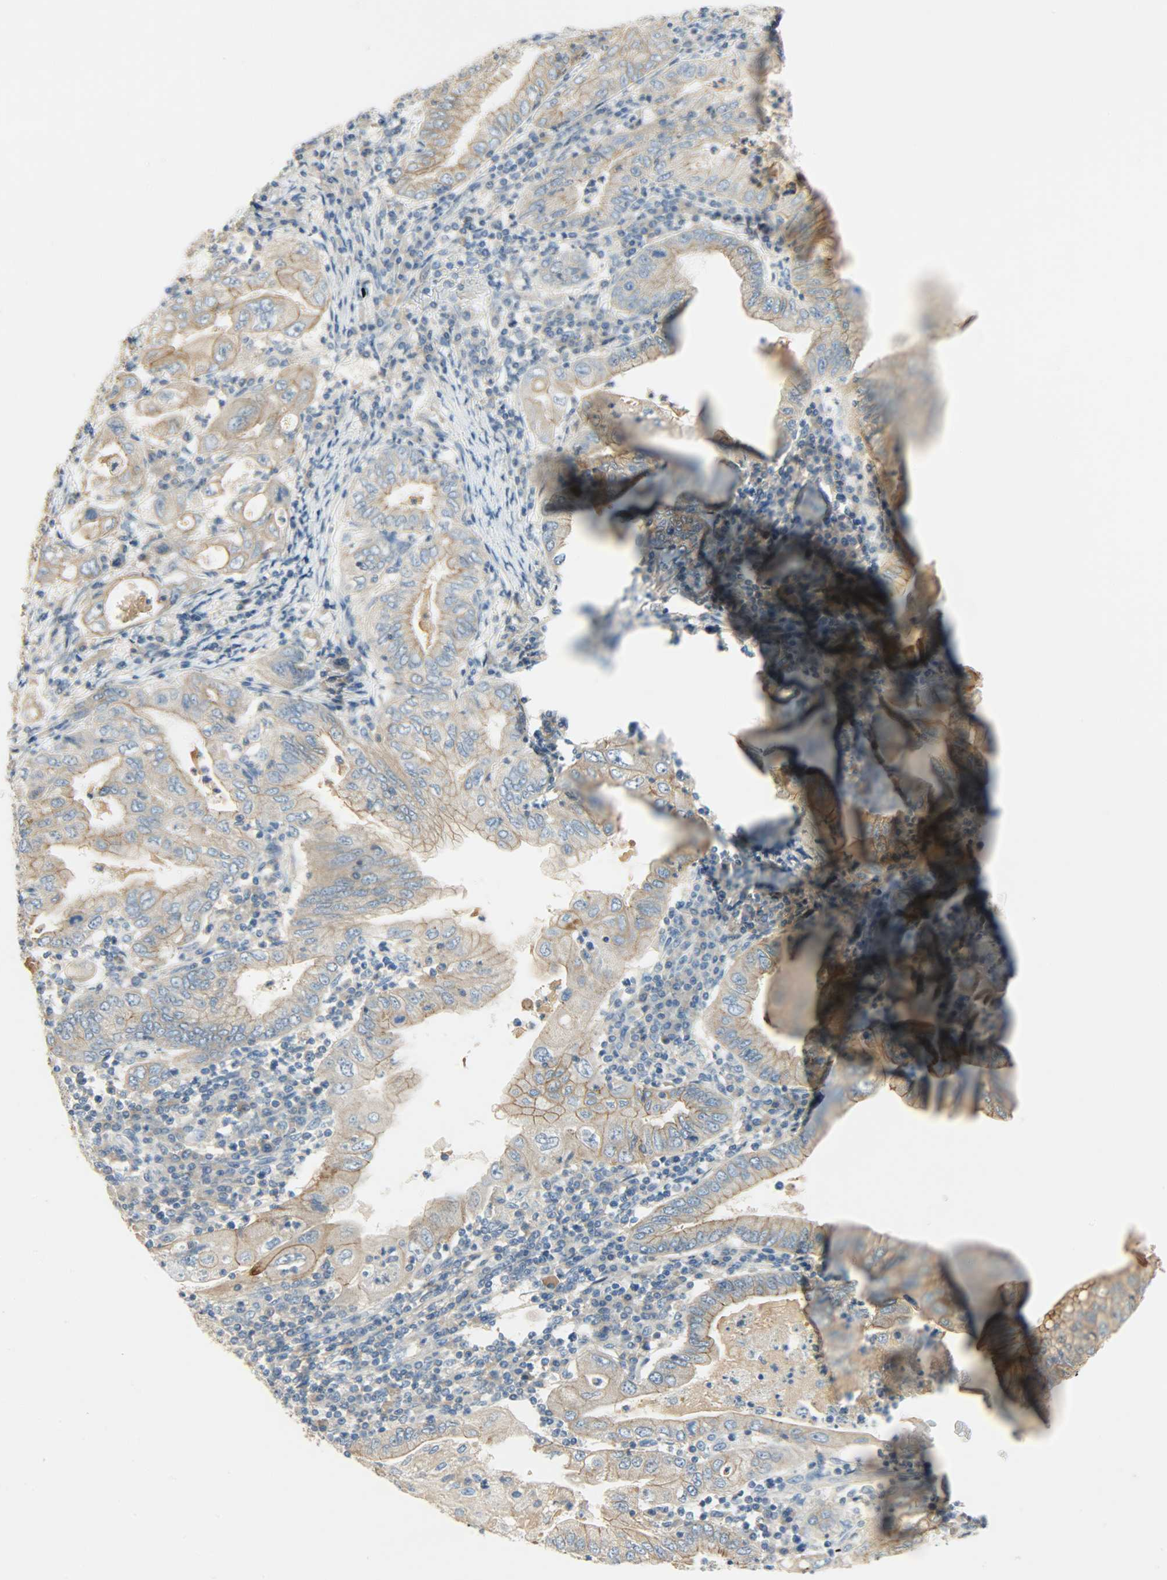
{"staining": {"intensity": "moderate", "quantity": ">75%", "location": "cytoplasmic/membranous"}, "tissue": "stomach cancer", "cell_type": "Tumor cells", "image_type": "cancer", "snomed": [{"axis": "morphology", "description": "Normal tissue, NOS"}, {"axis": "morphology", "description": "Adenocarcinoma, NOS"}, {"axis": "topography", "description": "Esophagus"}, {"axis": "topography", "description": "Stomach, upper"}, {"axis": "topography", "description": "Peripheral nerve tissue"}], "caption": "Immunohistochemistry of human stomach cancer (adenocarcinoma) reveals medium levels of moderate cytoplasmic/membranous positivity in about >75% of tumor cells.", "gene": "DSG2", "patient": {"sex": "male", "age": 62}}